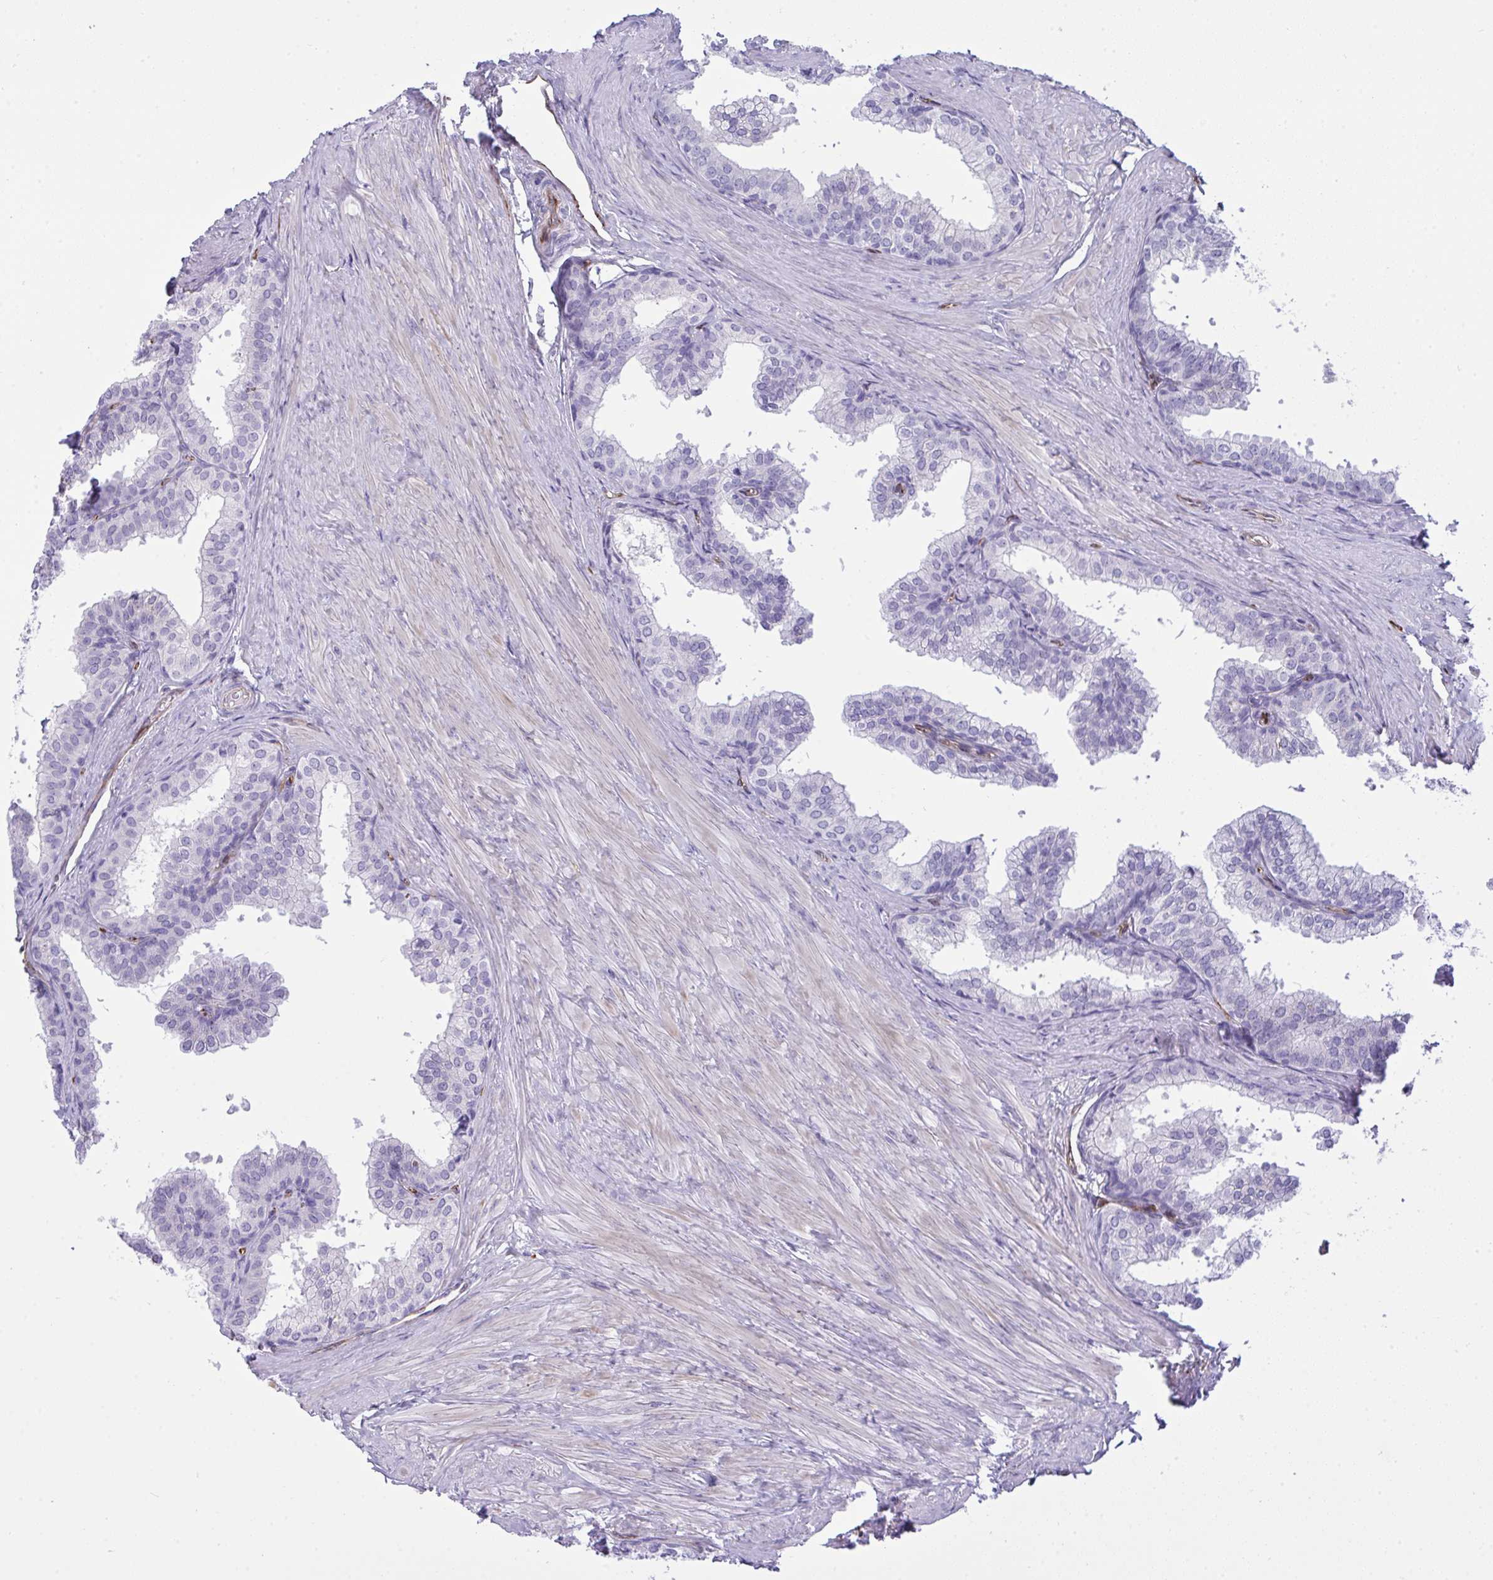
{"staining": {"intensity": "negative", "quantity": "none", "location": "none"}, "tissue": "prostate", "cell_type": "Glandular cells", "image_type": "normal", "snomed": [{"axis": "morphology", "description": "Normal tissue, NOS"}, {"axis": "topography", "description": "Prostate"}, {"axis": "topography", "description": "Peripheral nerve tissue"}], "caption": "A micrograph of human prostate is negative for staining in glandular cells. The staining is performed using DAB brown chromogen with nuclei counter-stained in using hematoxylin.", "gene": "SLC35B1", "patient": {"sex": "male", "age": 55}}